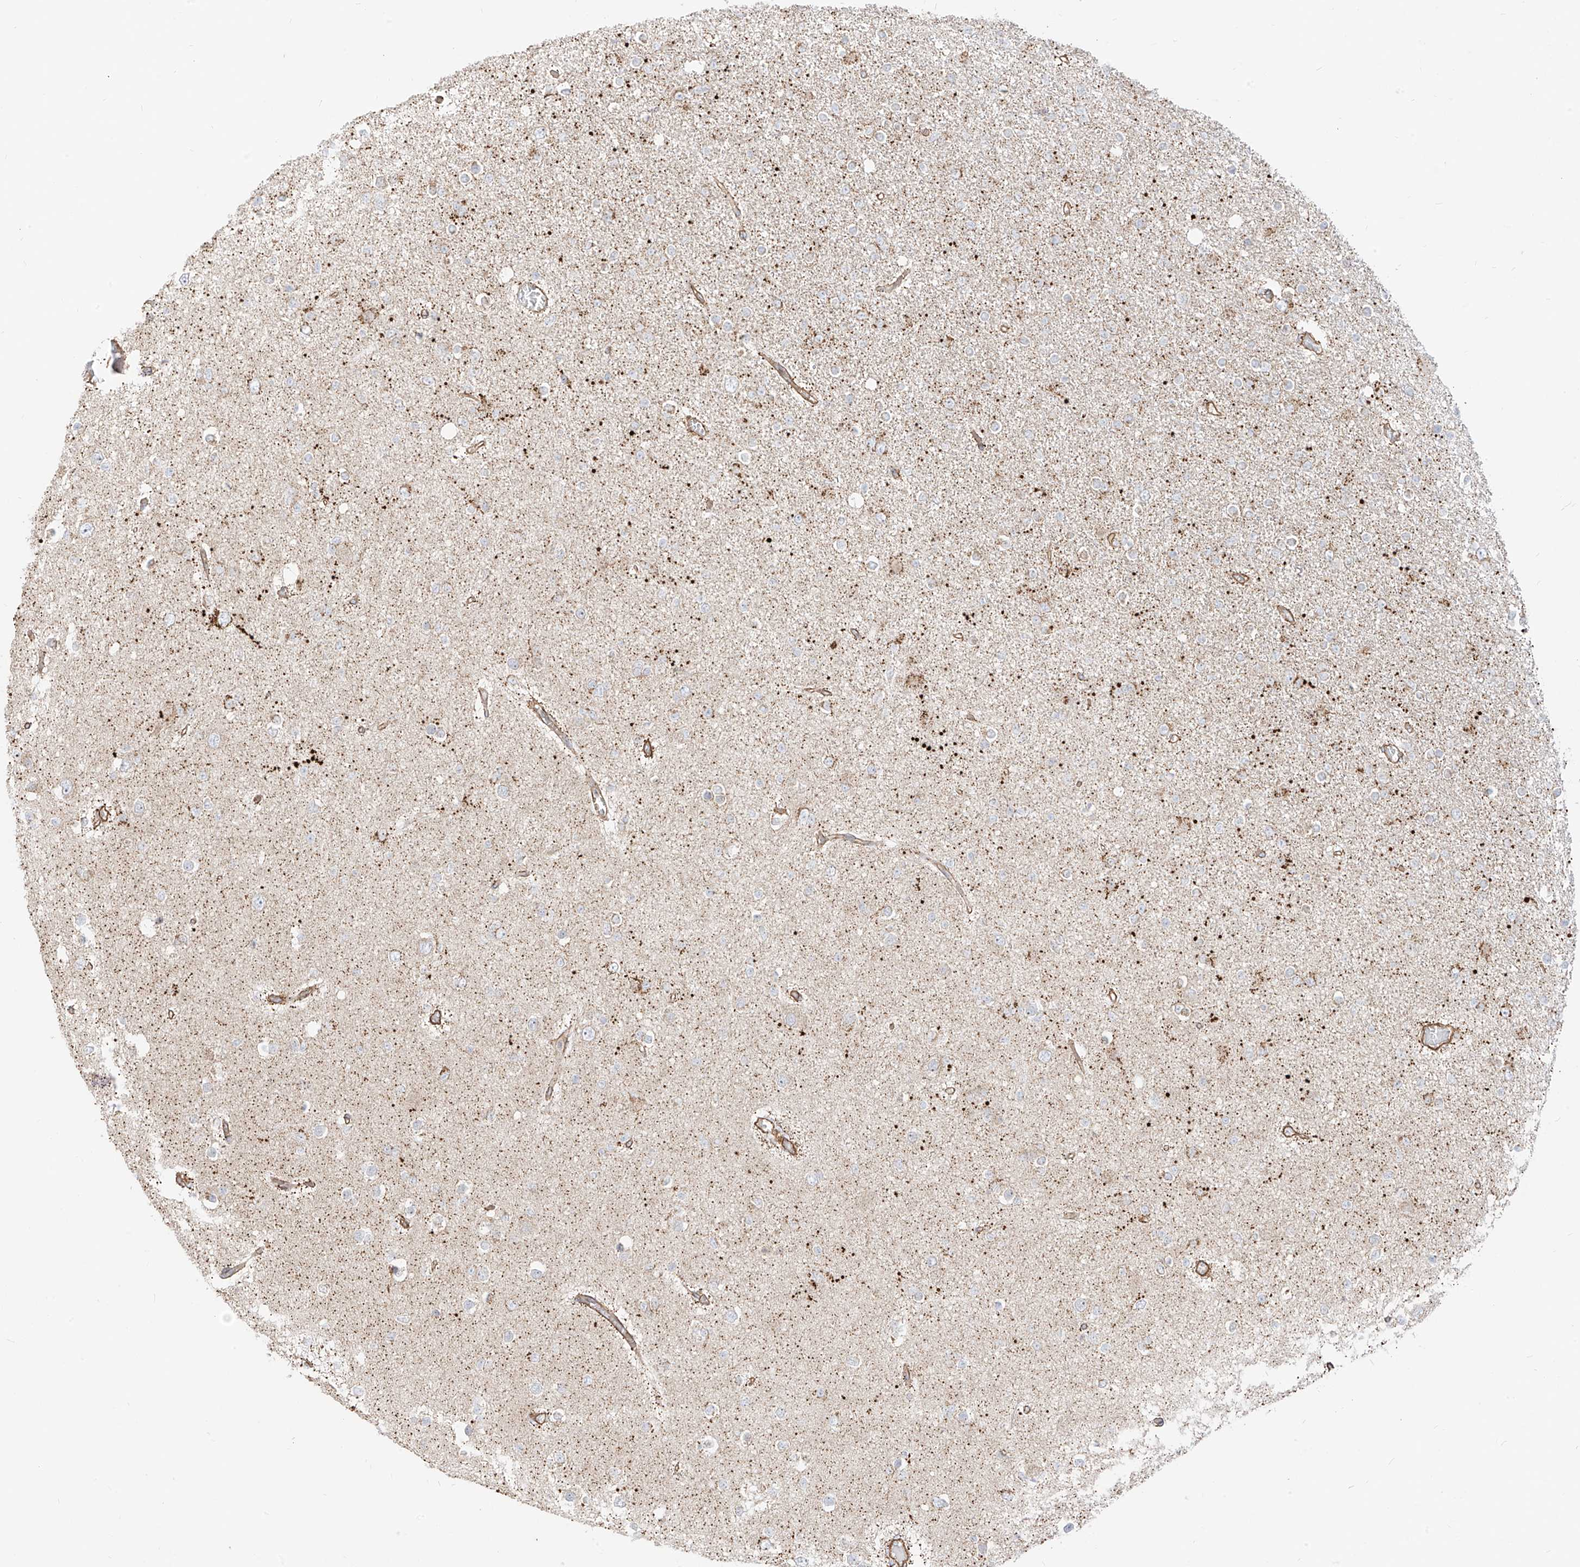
{"staining": {"intensity": "negative", "quantity": "none", "location": "none"}, "tissue": "glioma", "cell_type": "Tumor cells", "image_type": "cancer", "snomed": [{"axis": "morphology", "description": "Glioma, malignant, Low grade"}, {"axis": "topography", "description": "Brain"}], "caption": "The photomicrograph demonstrates no staining of tumor cells in malignant glioma (low-grade). The staining was performed using DAB (3,3'-diaminobenzidine) to visualize the protein expression in brown, while the nuclei were stained in blue with hematoxylin (Magnification: 20x).", "gene": "PLCL1", "patient": {"sex": "female", "age": 22}}